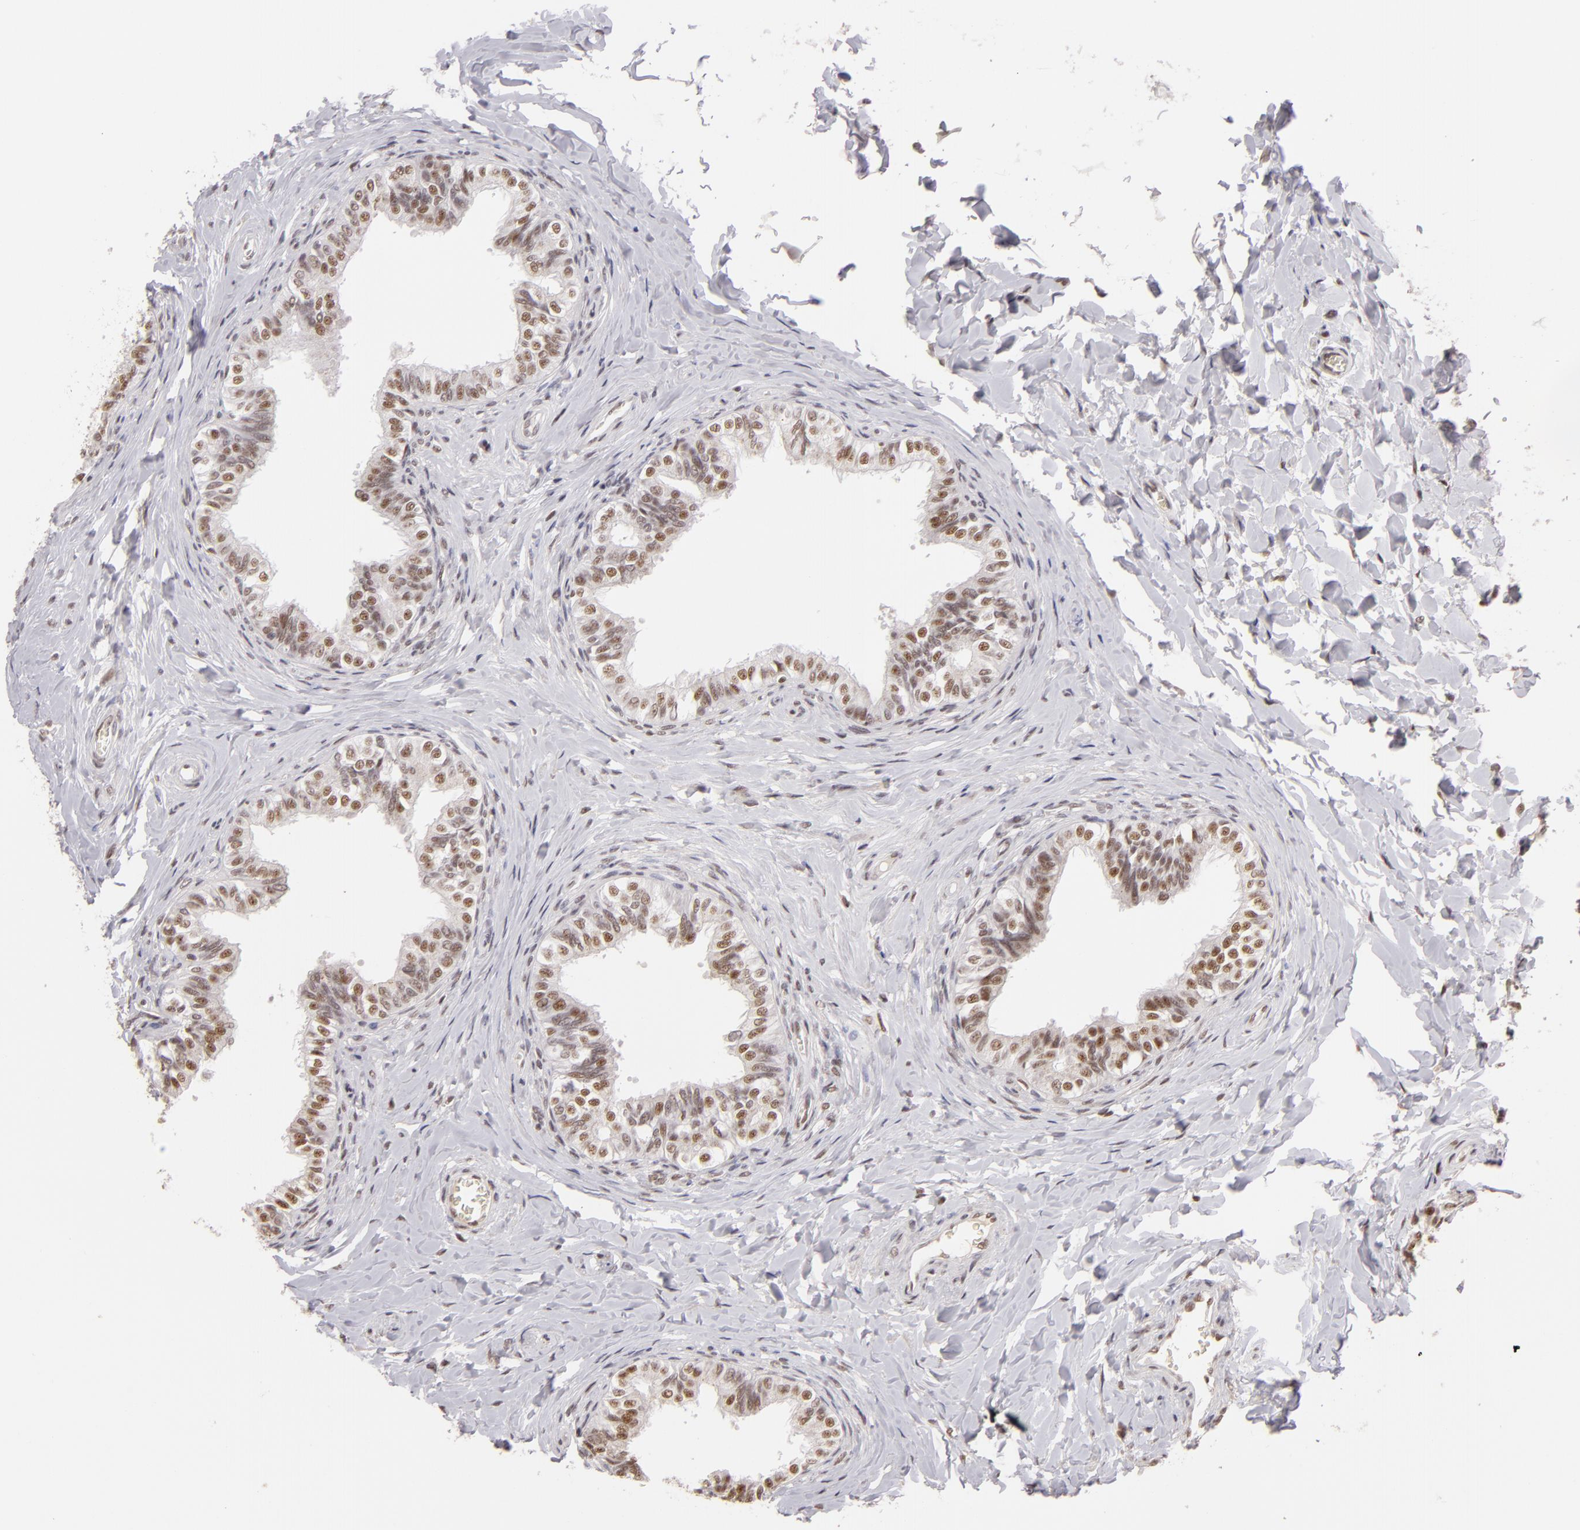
{"staining": {"intensity": "moderate", "quantity": ">75%", "location": "nuclear"}, "tissue": "epididymis", "cell_type": "Glandular cells", "image_type": "normal", "snomed": [{"axis": "morphology", "description": "Normal tissue, NOS"}, {"axis": "topography", "description": "Soft tissue"}, {"axis": "topography", "description": "Epididymis"}], "caption": "Immunohistochemical staining of benign epididymis demonstrates moderate nuclear protein positivity in approximately >75% of glandular cells.", "gene": "INTS6", "patient": {"sex": "male", "age": 26}}